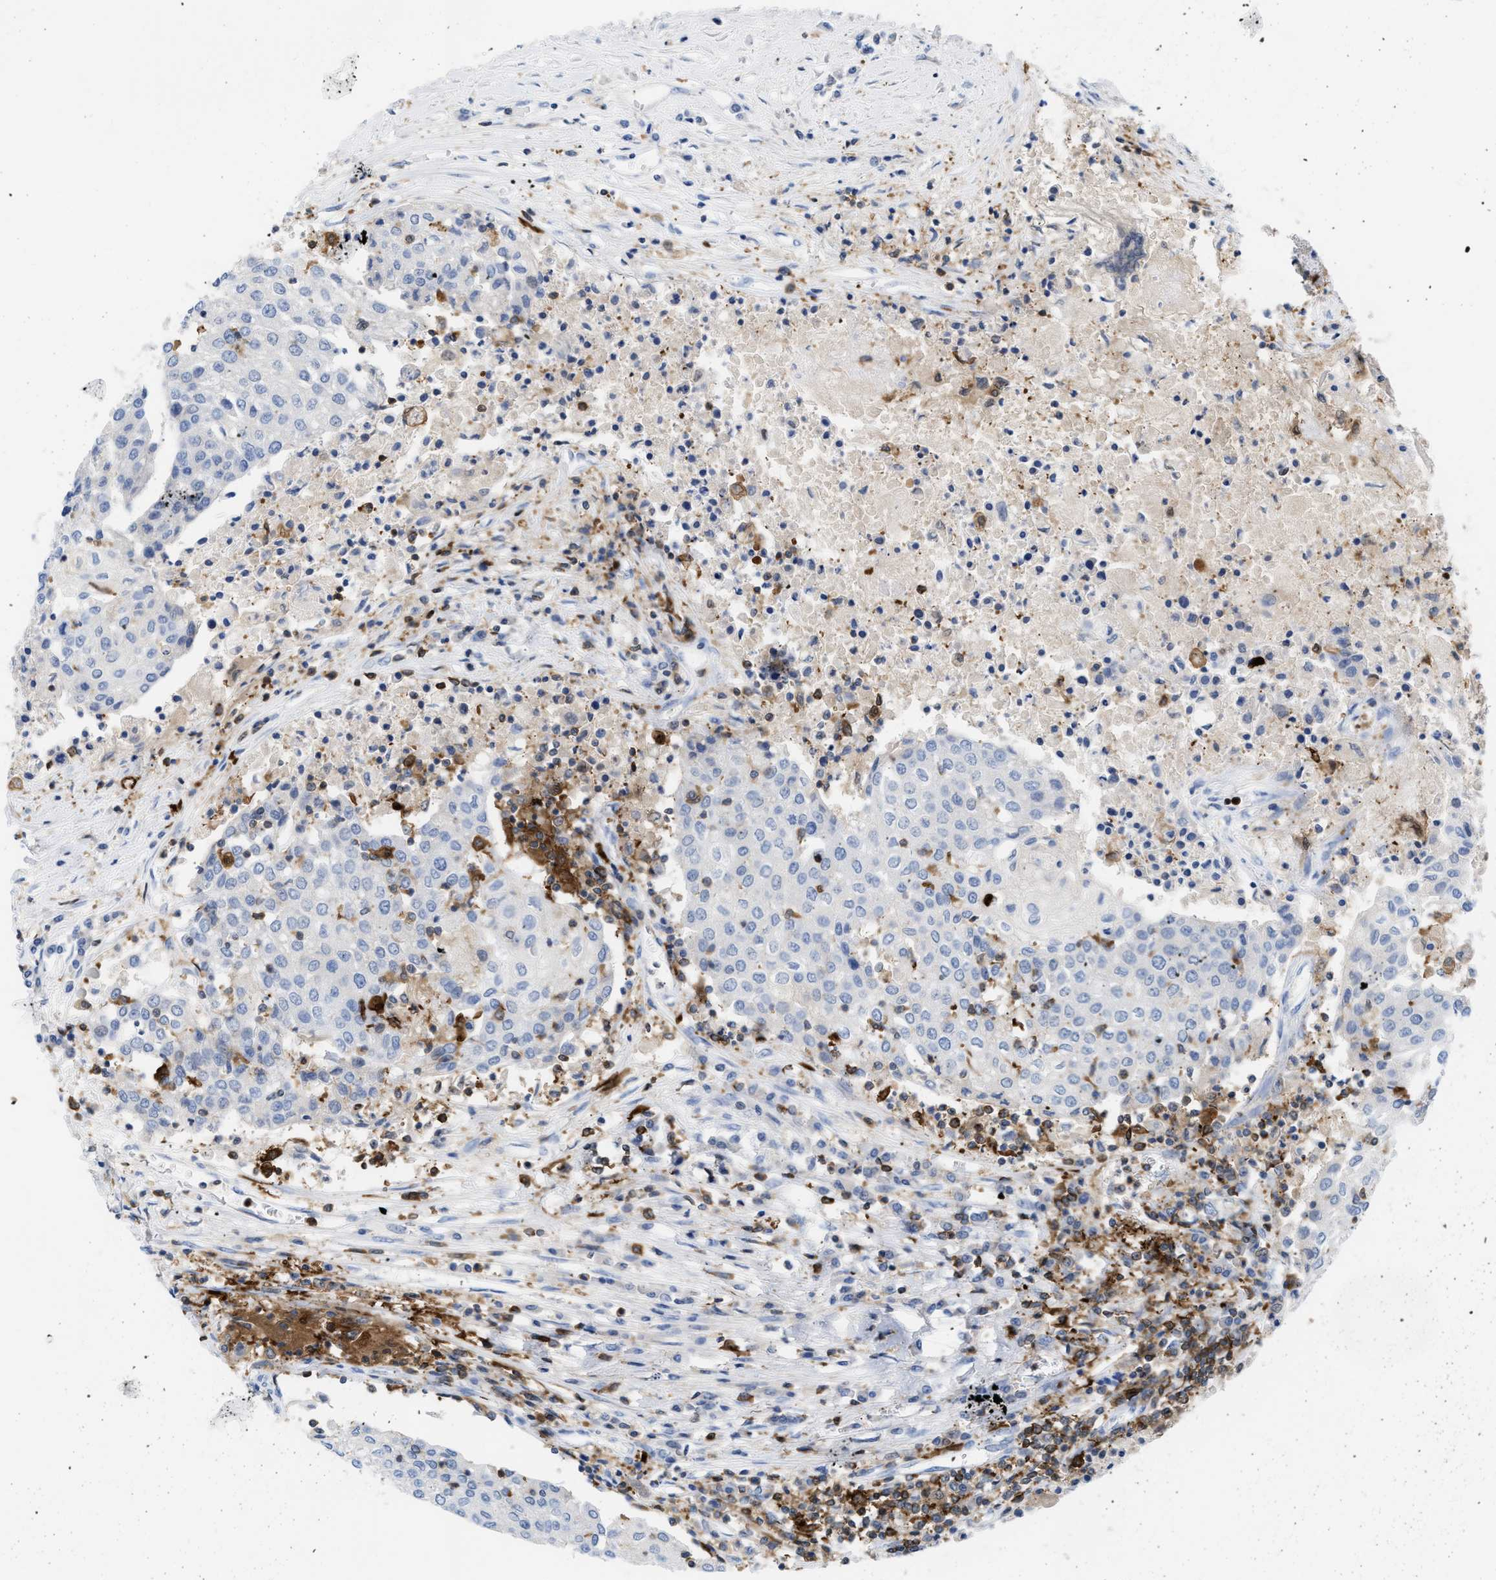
{"staining": {"intensity": "negative", "quantity": "none", "location": "none"}, "tissue": "urothelial cancer", "cell_type": "Tumor cells", "image_type": "cancer", "snomed": [{"axis": "morphology", "description": "Urothelial carcinoma, High grade"}, {"axis": "topography", "description": "Urinary bladder"}], "caption": "IHC of urothelial cancer shows no positivity in tumor cells. (DAB immunohistochemistry (IHC) with hematoxylin counter stain).", "gene": "LCP1", "patient": {"sex": "female", "age": 85}}